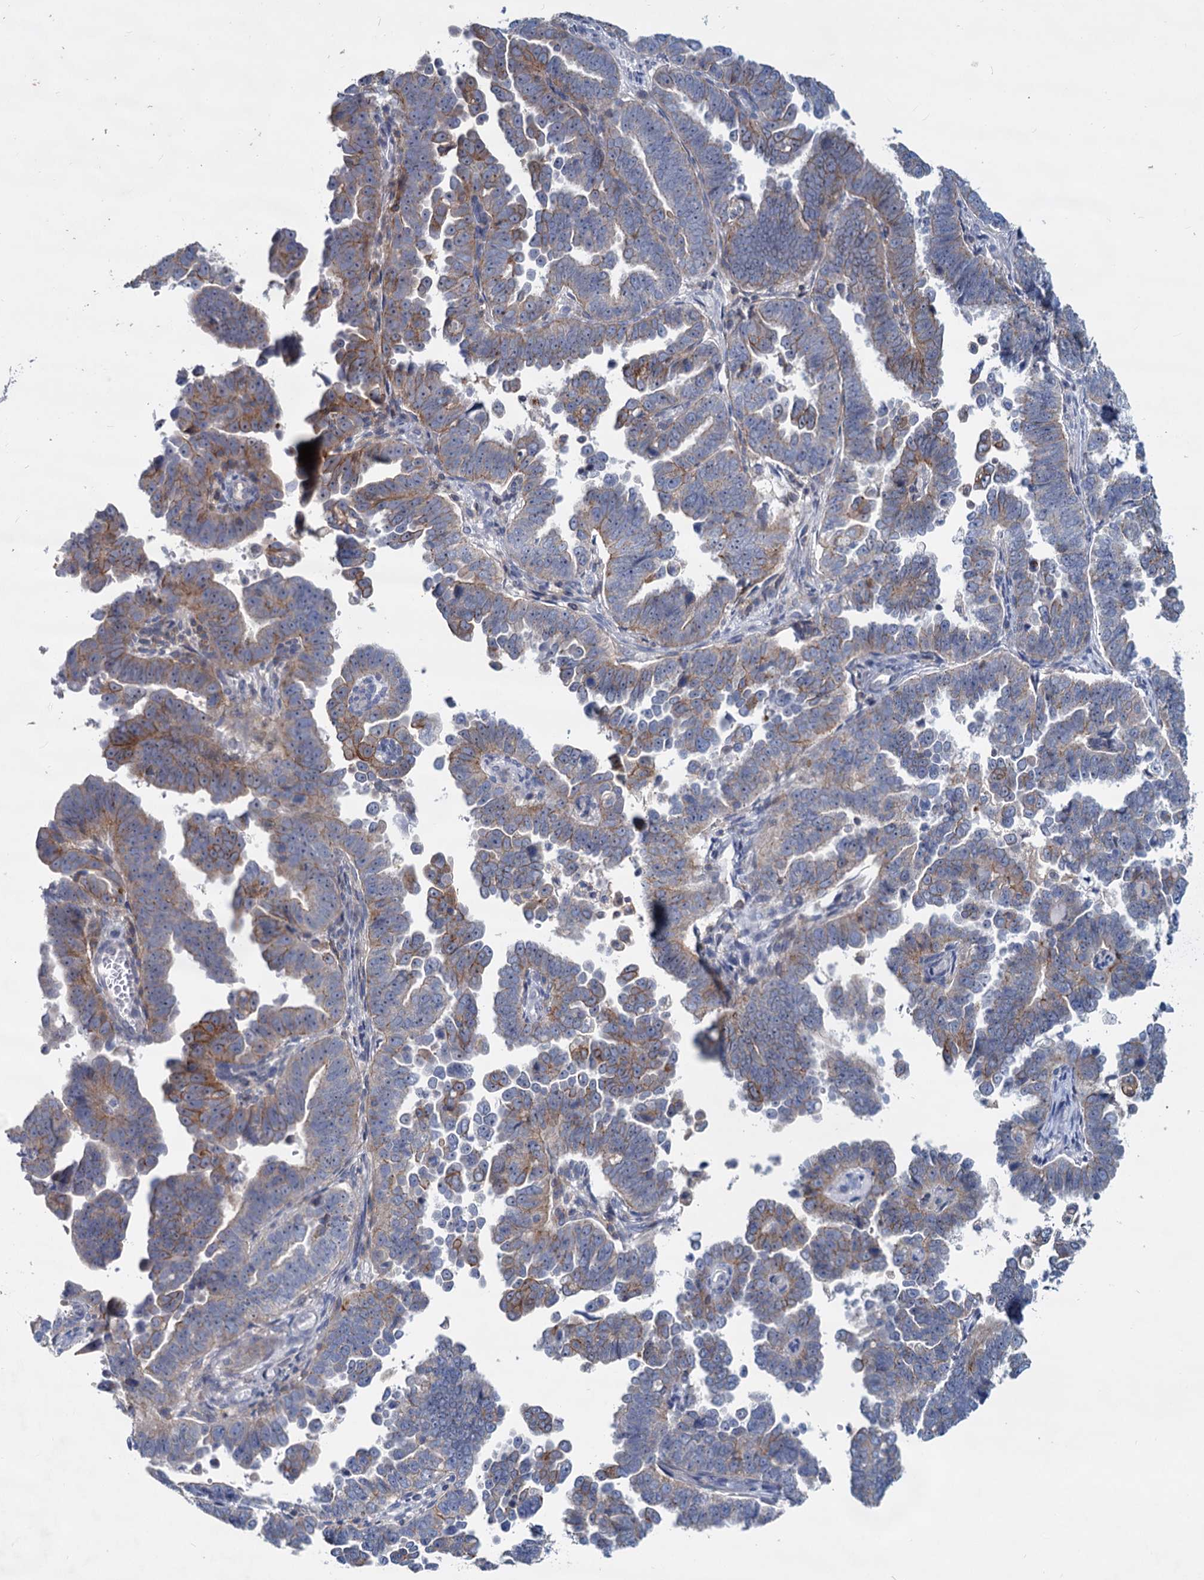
{"staining": {"intensity": "moderate", "quantity": "<25%", "location": "cytoplasmic/membranous"}, "tissue": "endometrial cancer", "cell_type": "Tumor cells", "image_type": "cancer", "snomed": [{"axis": "morphology", "description": "Adenocarcinoma, NOS"}, {"axis": "topography", "description": "Endometrium"}], "caption": "High-magnification brightfield microscopy of endometrial cancer (adenocarcinoma) stained with DAB (3,3'-diaminobenzidine) (brown) and counterstained with hematoxylin (blue). tumor cells exhibit moderate cytoplasmic/membranous positivity is present in about<25% of cells.", "gene": "LRCH4", "patient": {"sex": "female", "age": 75}}